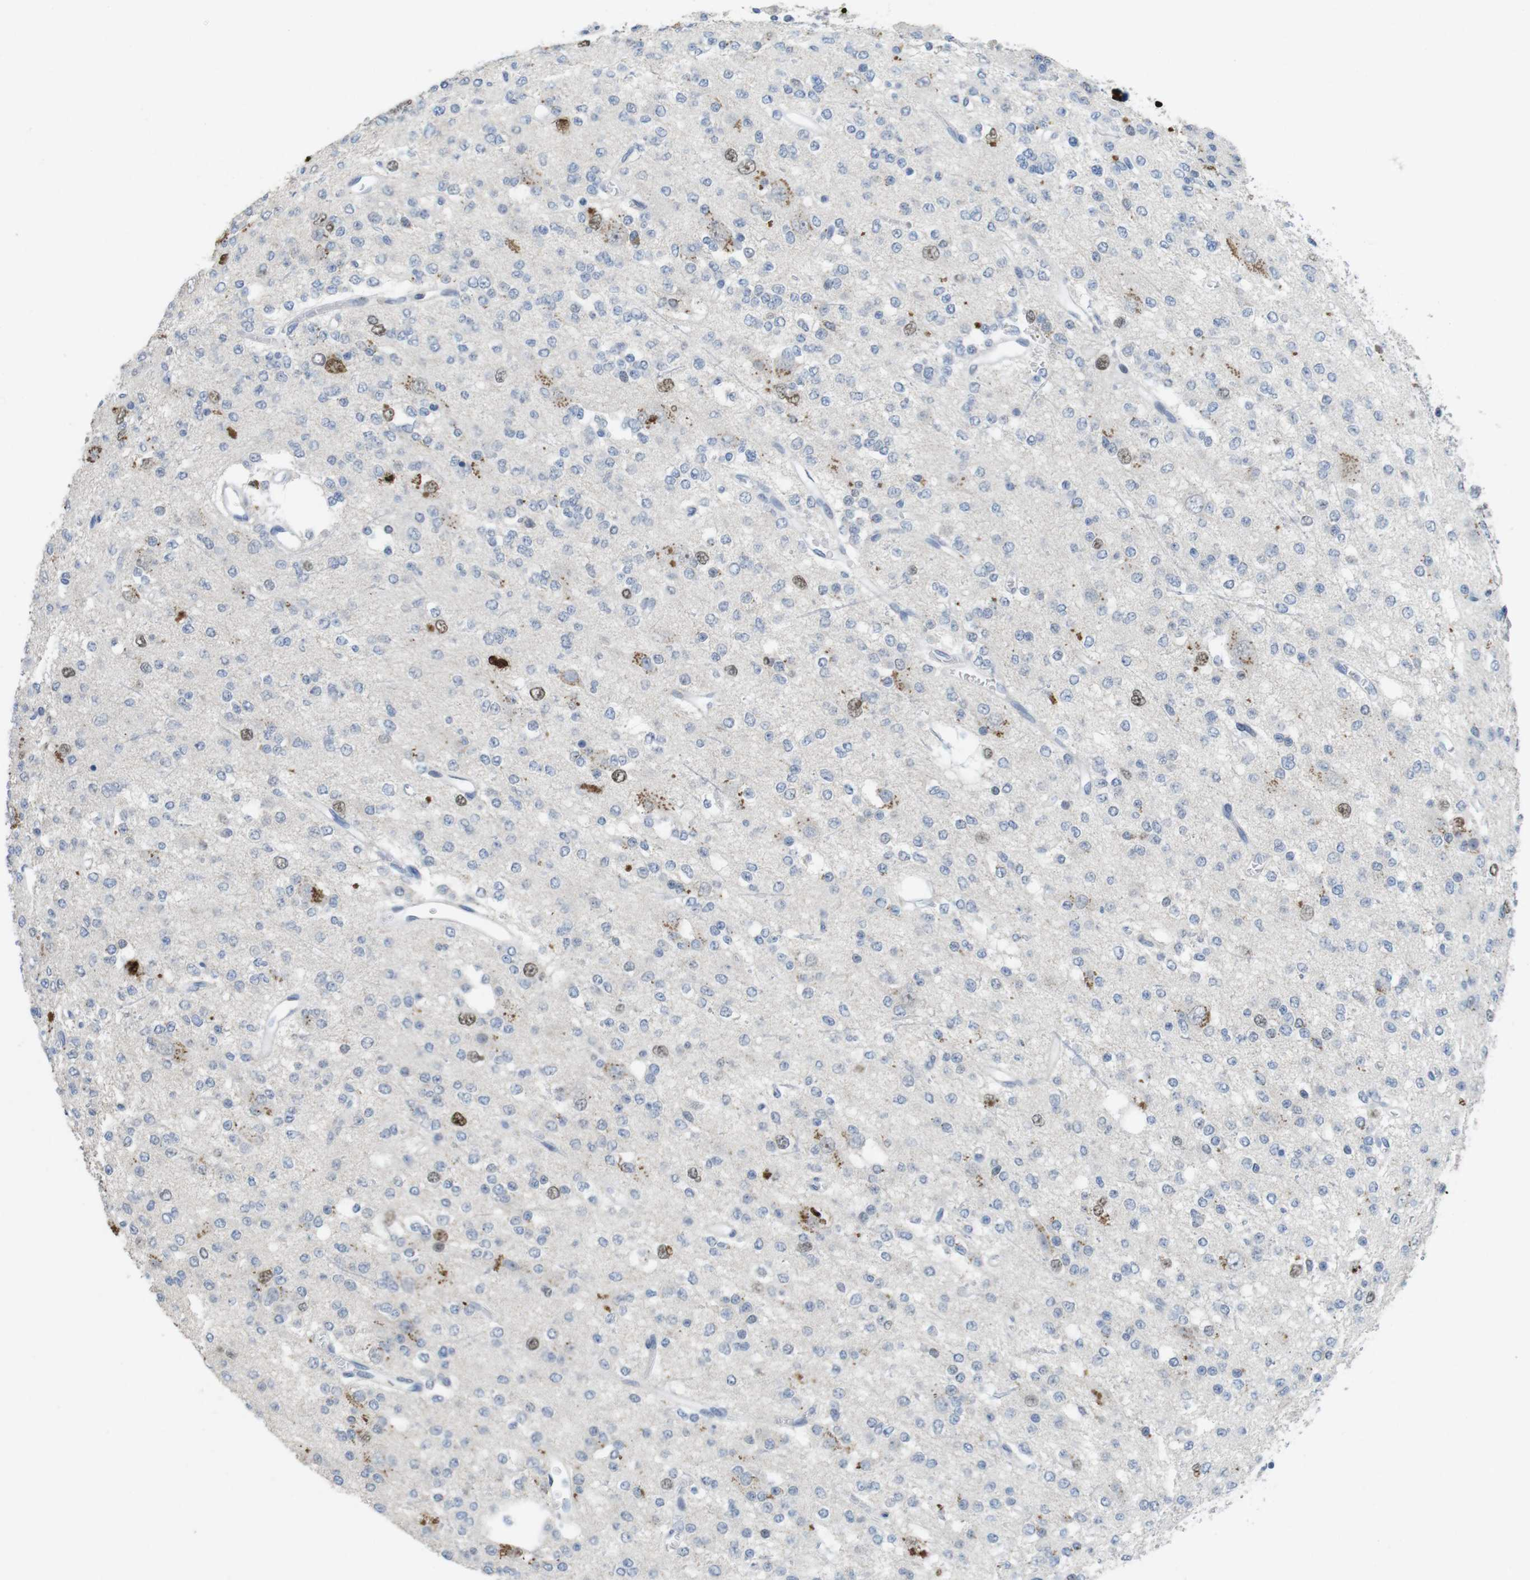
{"staining": {"intensity": "moderate", "quantity": "<25%", "location": "nuclear"}, "tissue": "glioma", "cell_type": "Tumor cells", "image_type": "cancer", "snomed": [{"axis": "morphology", "description": "Glioma, malignant, Low grade"}, {"axis": "topography", "description": "Brain"}], "caption": "This is an image of immunohistochemistry staining of glioma, which shows moderate positivity in the nuclear of tumor cells.", "gene": "KPNA2", "patient": {"sex": "male", "age": 38}}